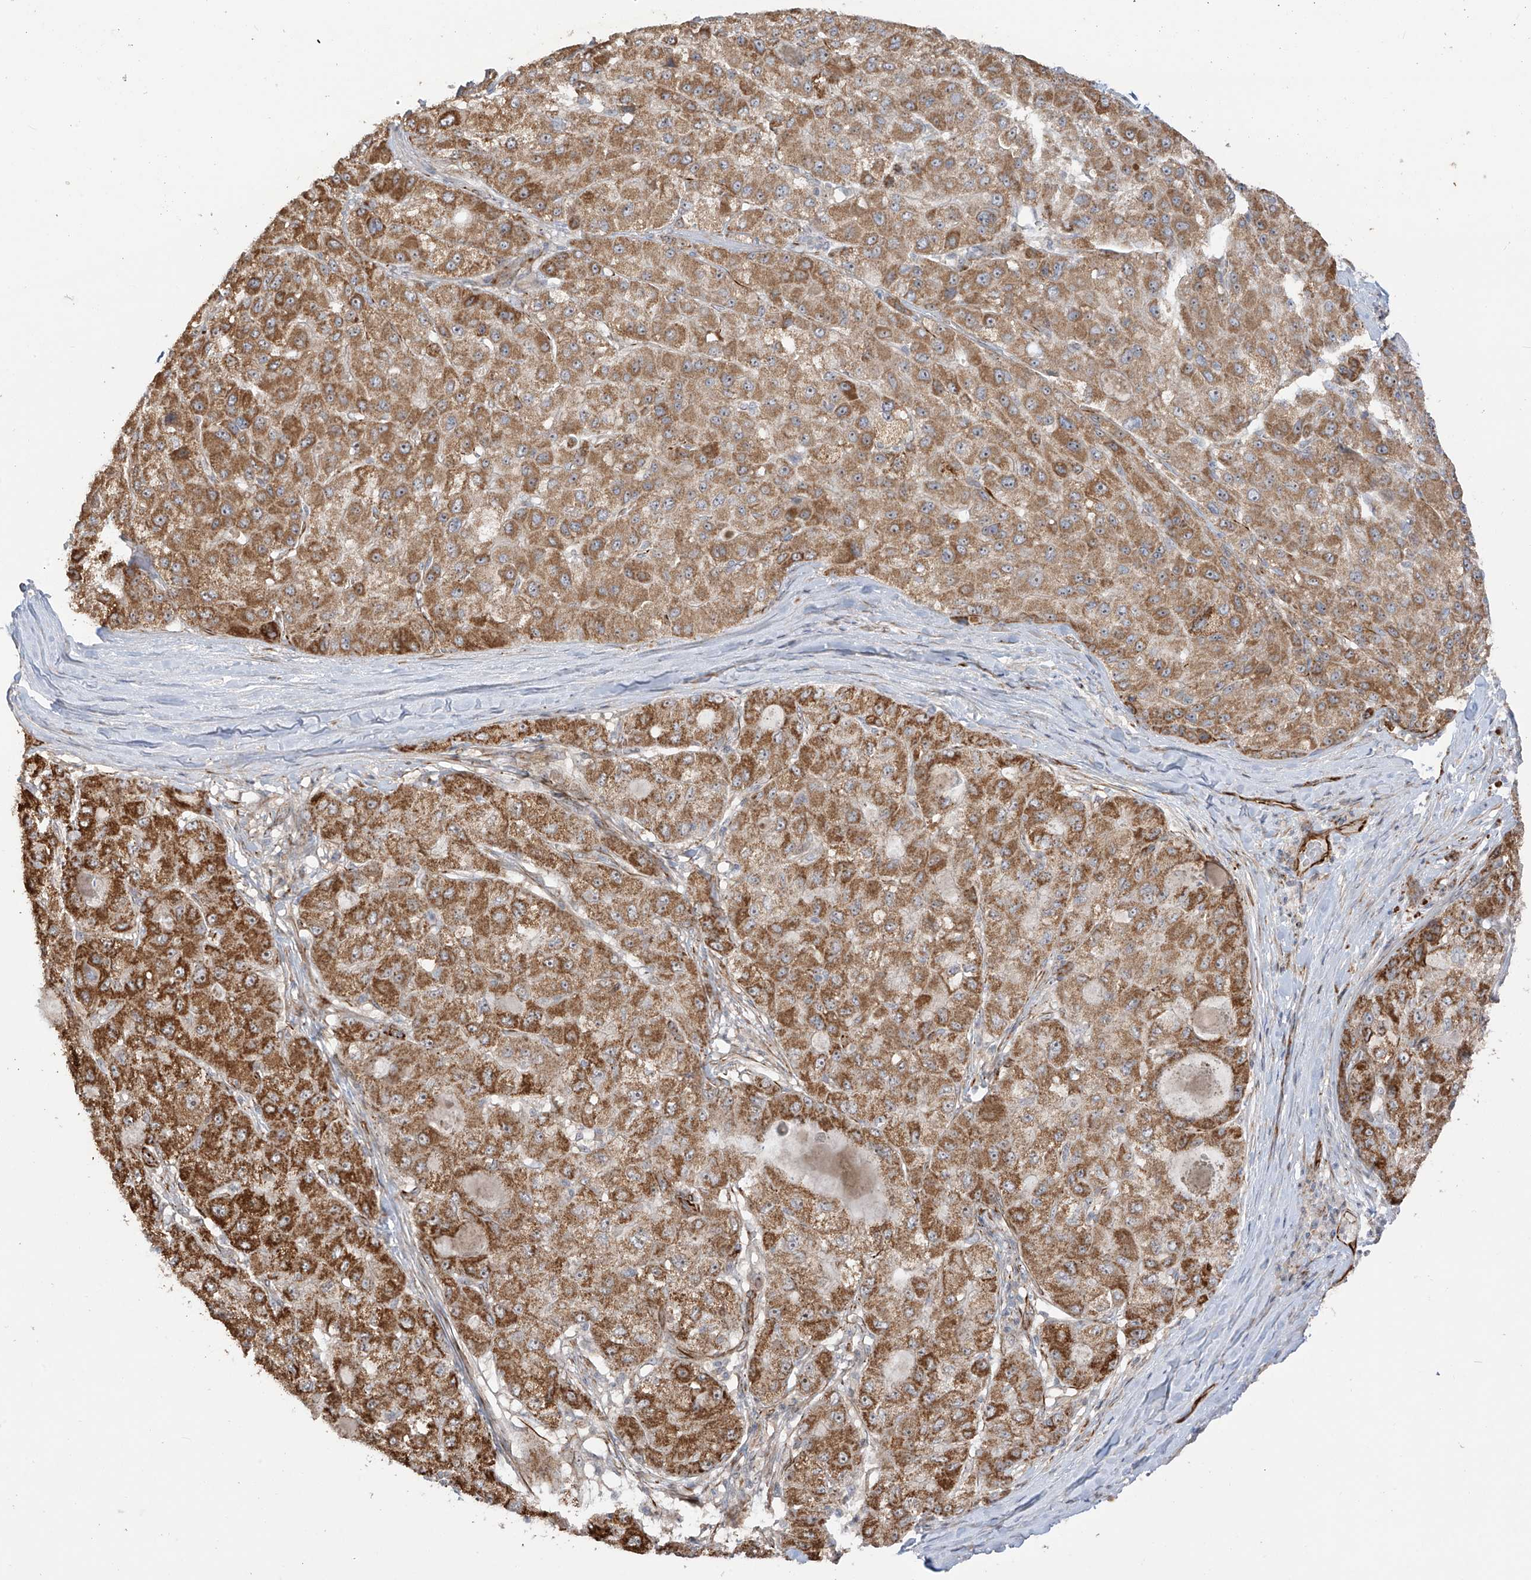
{"staining": {"intensity": "moderate", "quantity": ">75%", "location": "cytoplasmic/membranous"}, "tissue": "liver cancer", "cell_type": "Tumor cells", "image_type": "cancer", "snomed": [{"axis": "morphology", "description": "Carcinoma, Hepatocellular, NOS"}, {"axis": "topography", "description": "Liver"}], "caption": "Immunohistochemical staining of hepatocellular carcinoma (liver) displays medium levels of moderate cytoplasmic/membranous protein expression in approximately >75% of tumor cells.", "gene": "DCDC2", "patient": {"sex": "male", "age": 80}}